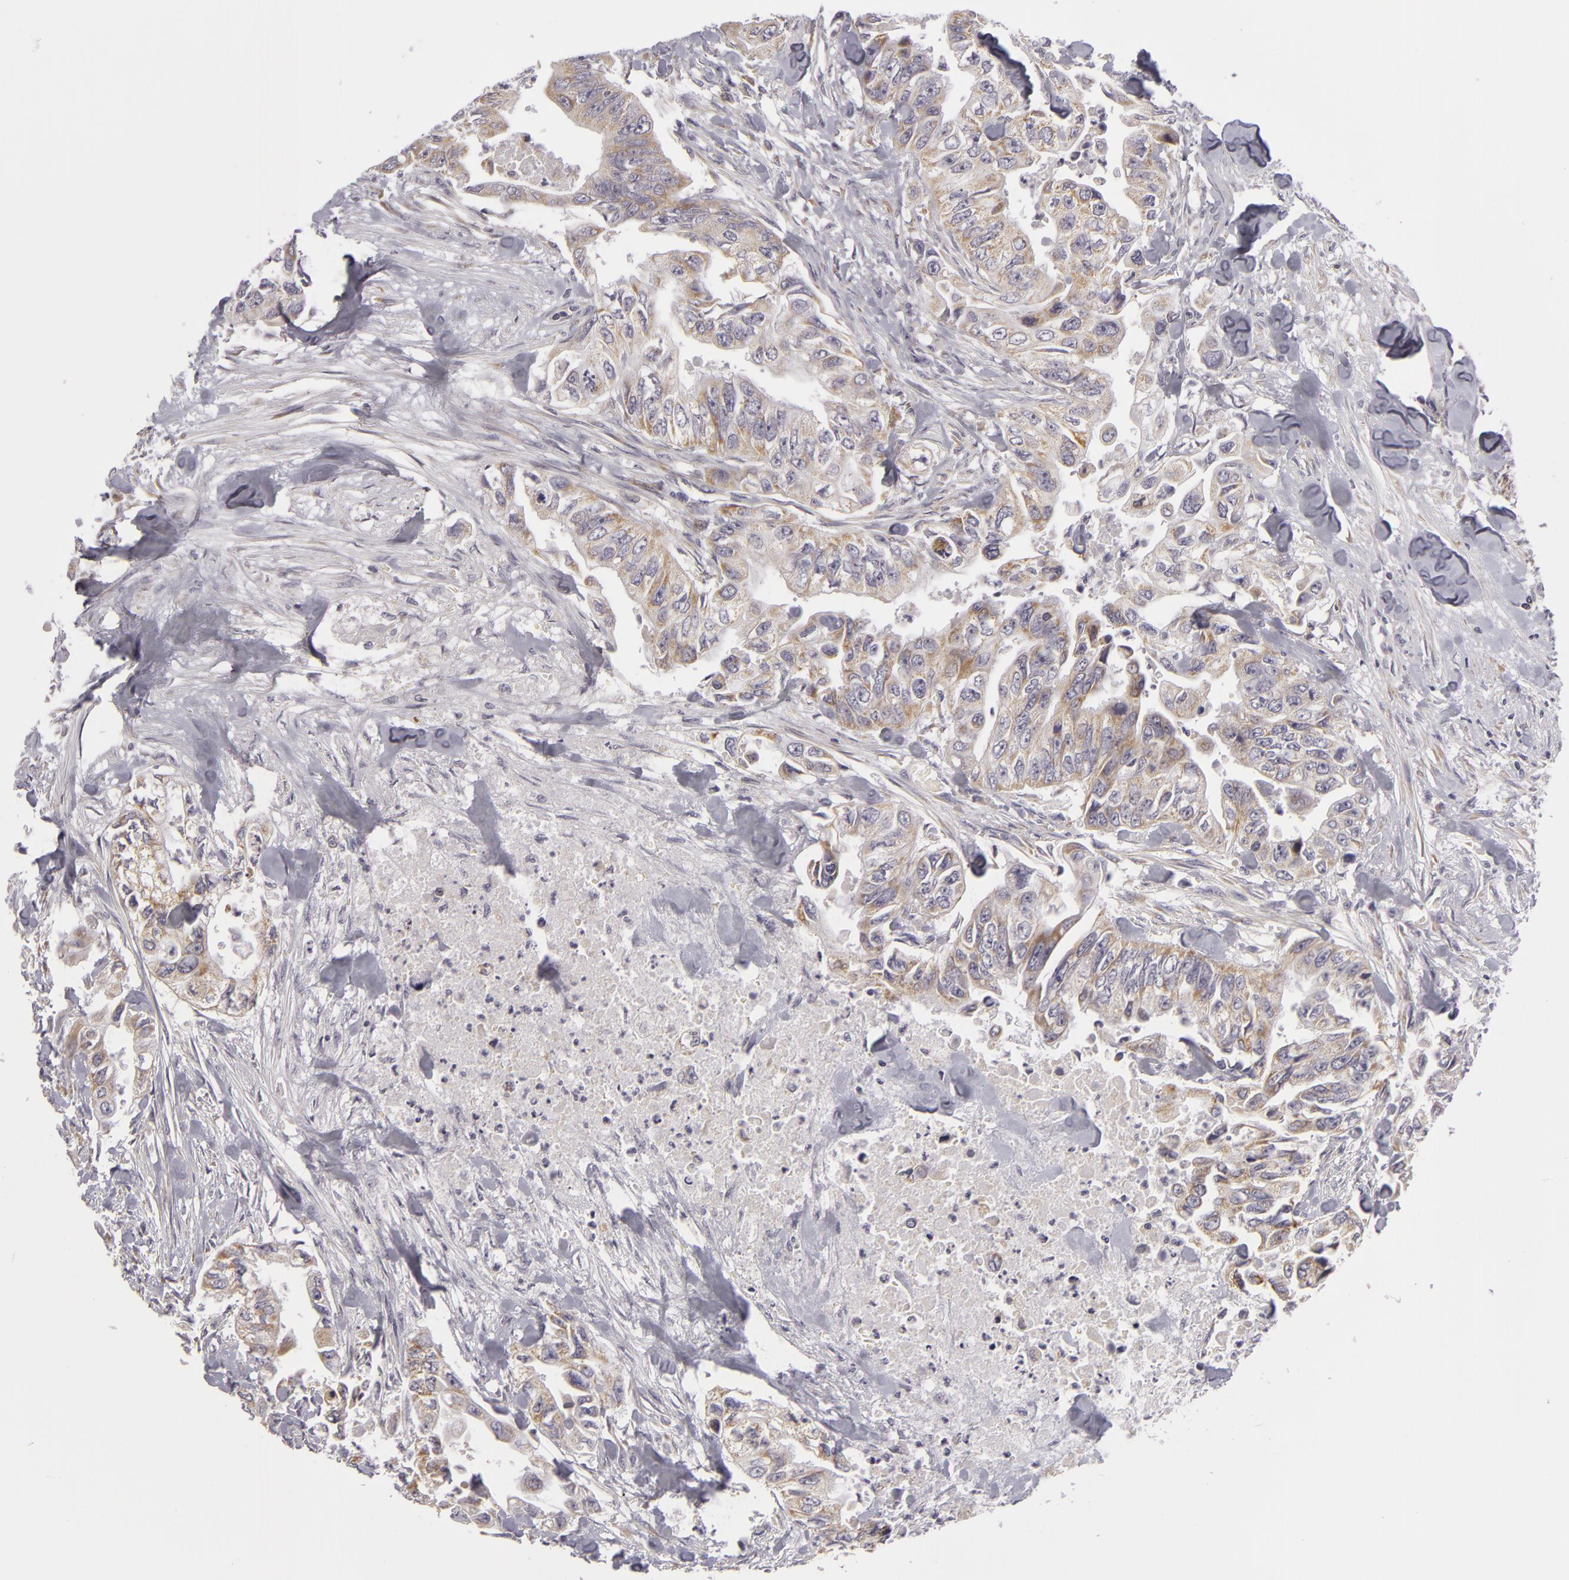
{"staining": {"intensity": "weak", "quantity": ">75%", "location": "cytoplasmic/membranous"}, "tissue": "colorectal cancer", "cell_type": "Tumor cells", "image_type": "cancer", "snomed": [{"axis": "morphology", "description": "Adenocarcinoma, NOS"}, {"axis": "topography", "description": "Colon"}], "caption": "Immunohistochemical staining of human colorectal adenocarcinoma reveals low levels of weak cytoplasmic/membranous protein staining in about >75% of tumor cells.", "gene": "ATP2B3", "patient": {"sex": "female", "age": 11}}